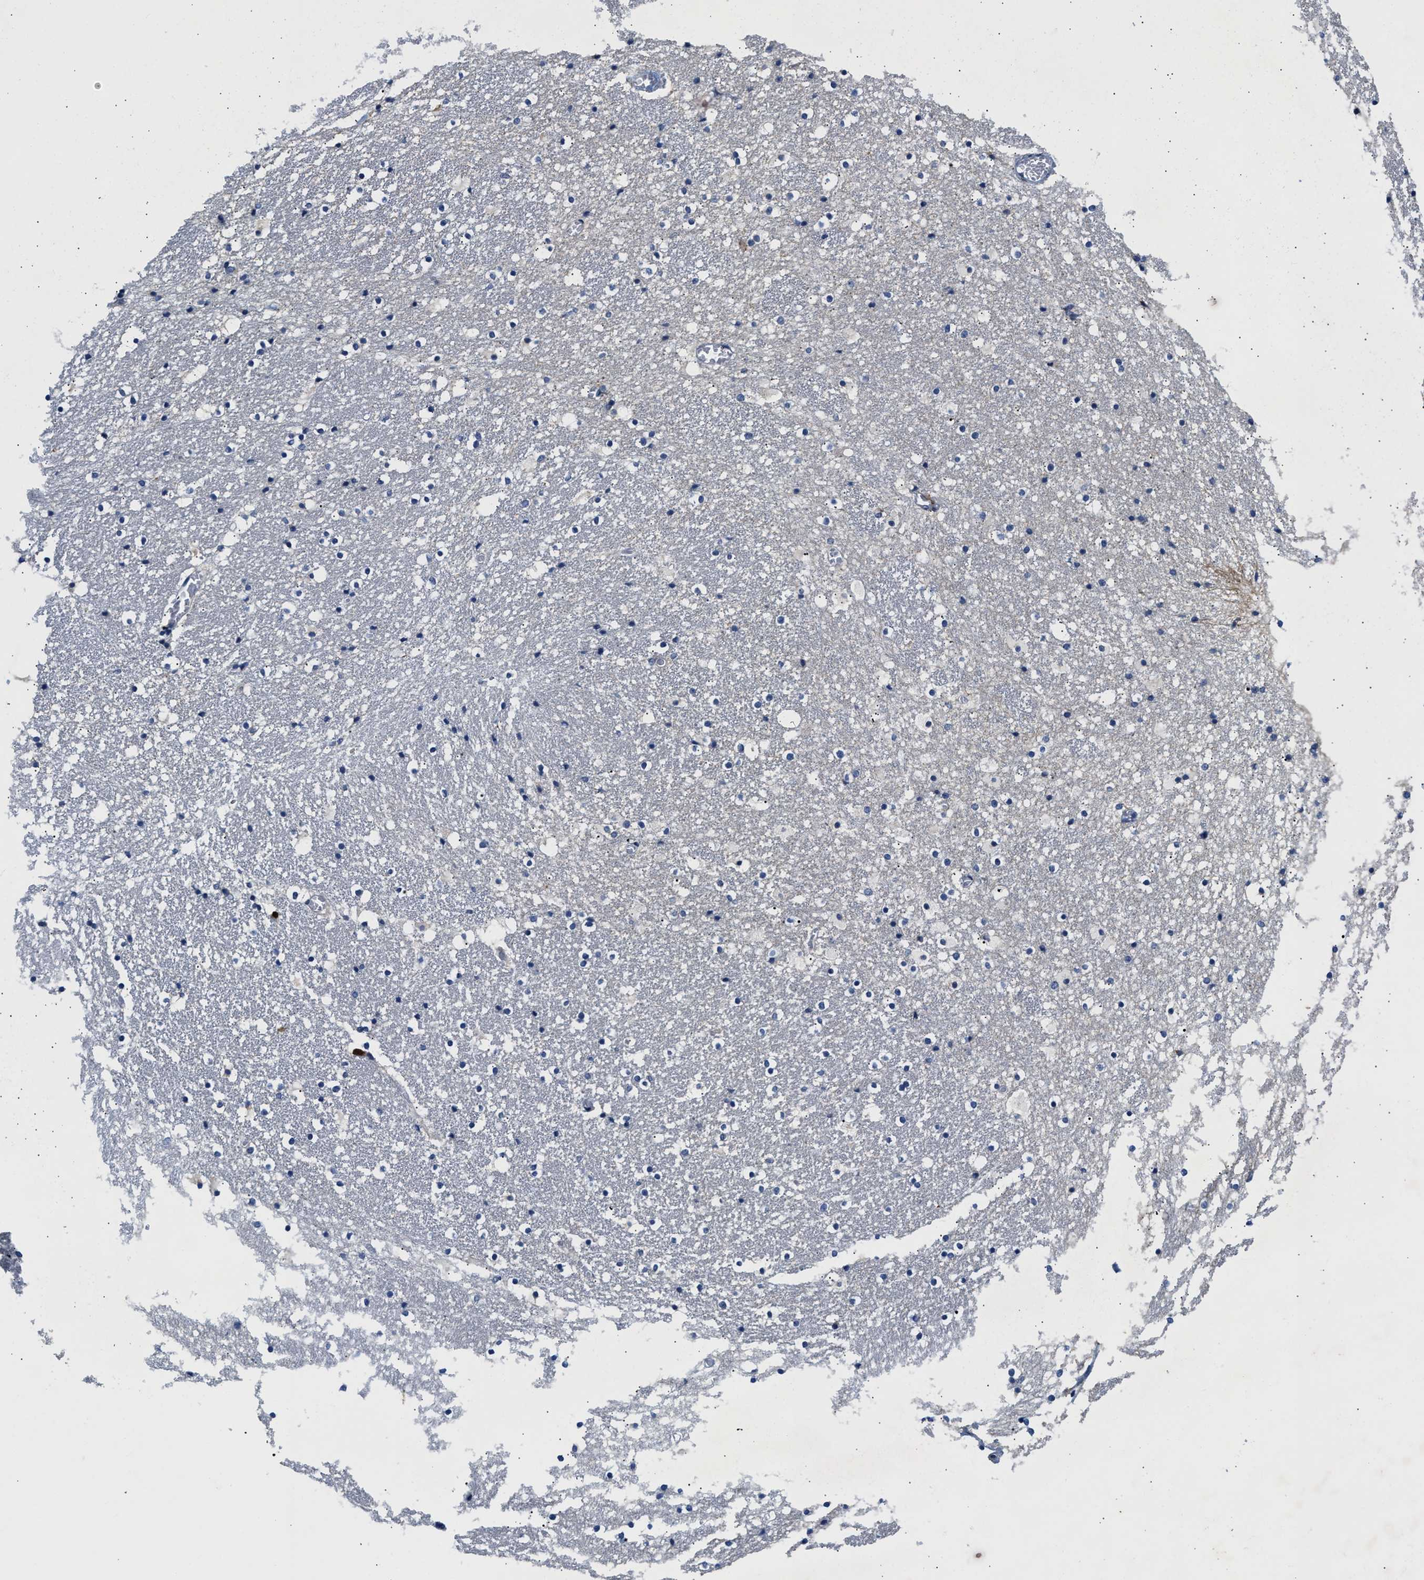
{"staining": {"intensity": "negative", "quantity": "none", "location": "none"}, "tissue": "caudate", "cell_type": "Glial cells", "image_type": "normal", "snomed": [{"axis": "morphology", "description": "Normal tissue, NOS"}, {"axis": "topography", "description": "Lateral ventricle wall"}], "caption": "Glial cells show no significant positivity in unremarkable caudate.", "gene": "SLIT2", "patient": {"sex": "male", "age": 45}}